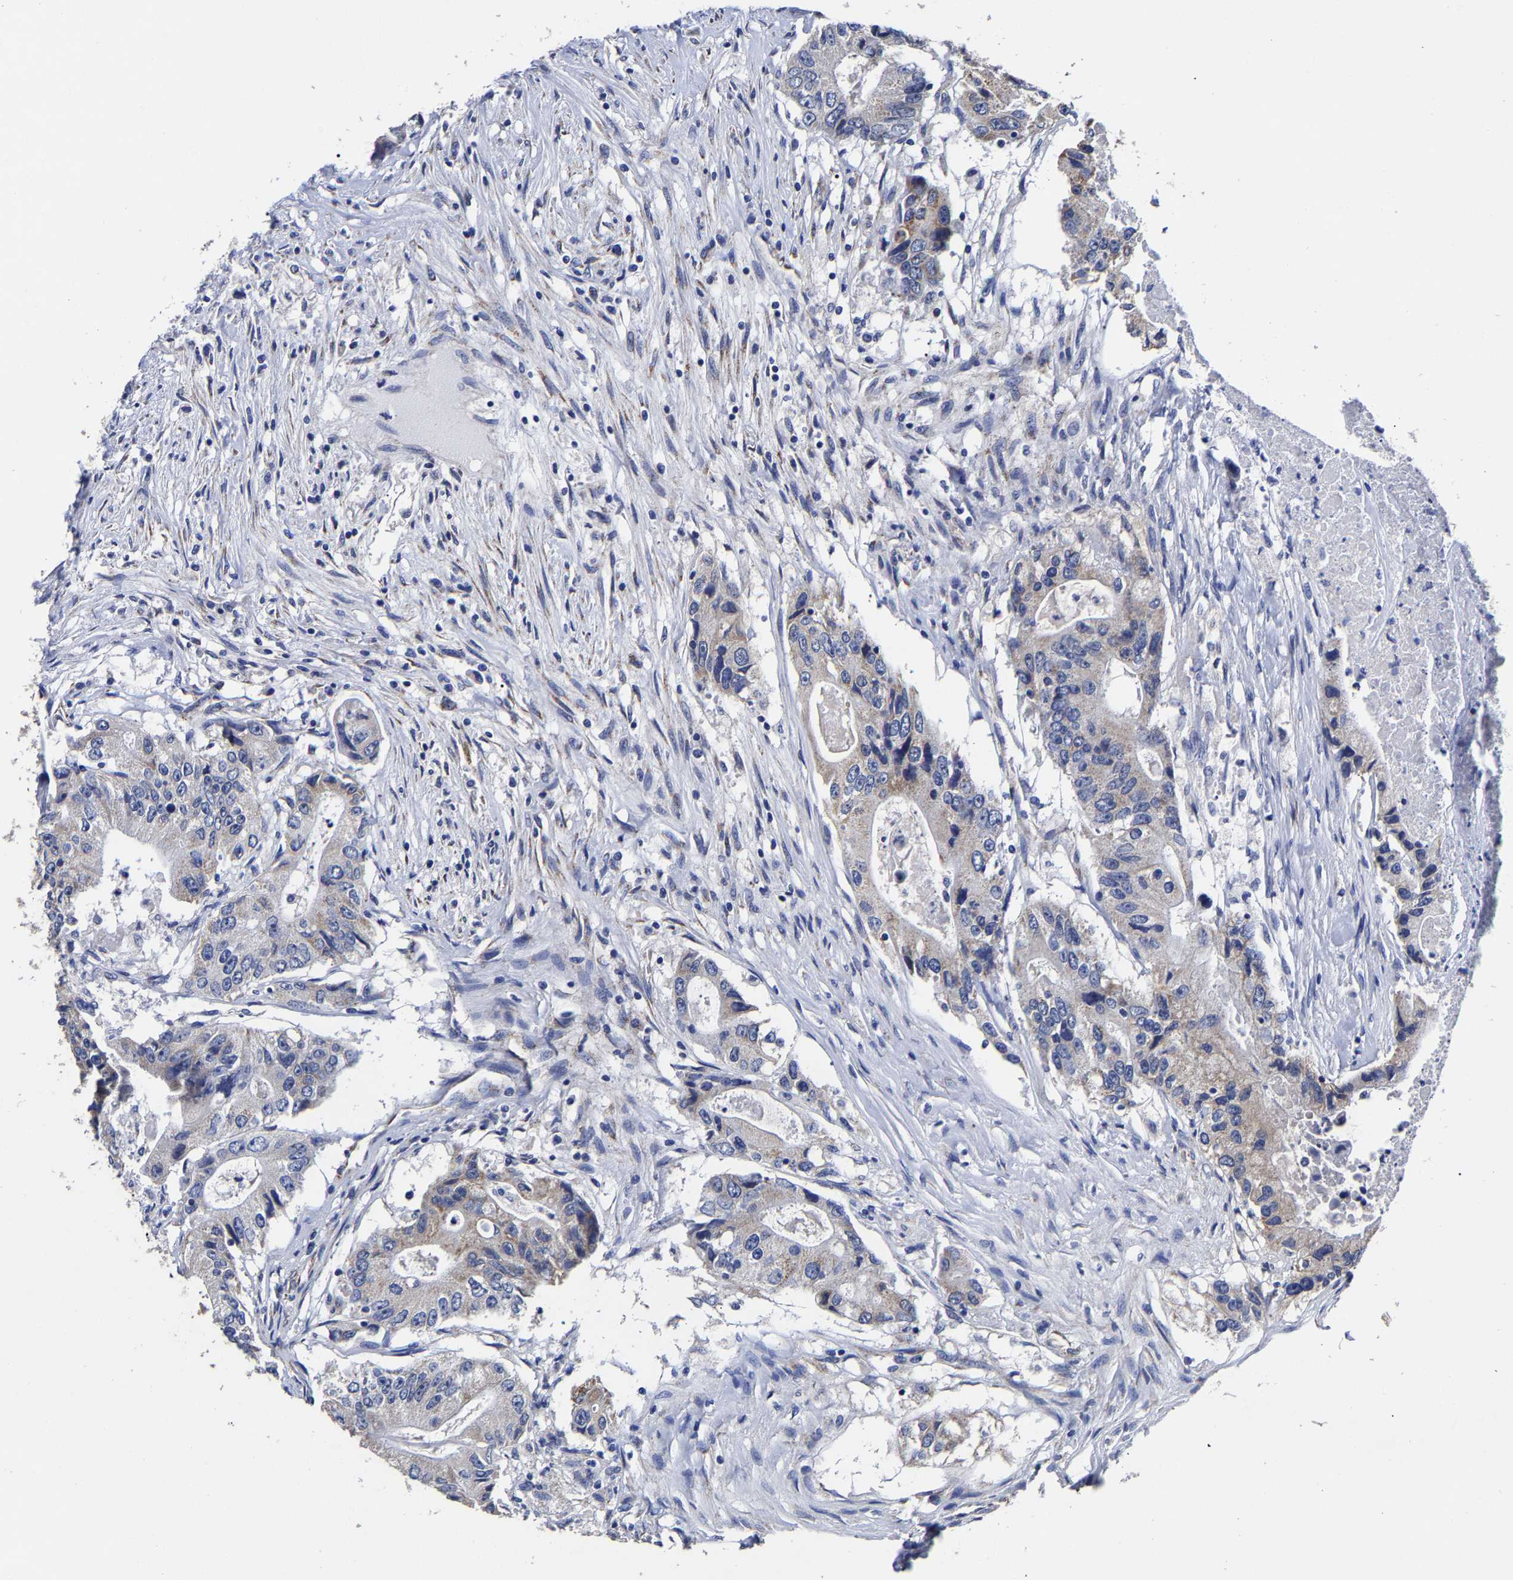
{"staining": {"intensity": "weak", "quantity": "<25%", "location": "cytoplasmic/membranous"}, "tissue": "colorectal cancer", "cell_type": "Tumor cells", "image_type": "cancer", "snomed": [{"axis": "morphology", "description": "Adenocarcinoma, NOS"}, {"axis": "topography", "description": "Colon"}], "caption": "Protein analysis of colorectal cancer demonstrates no significant staining in tumor cells.", "gene": "AASS", "patient": {"sex": "female", "age": 77}}